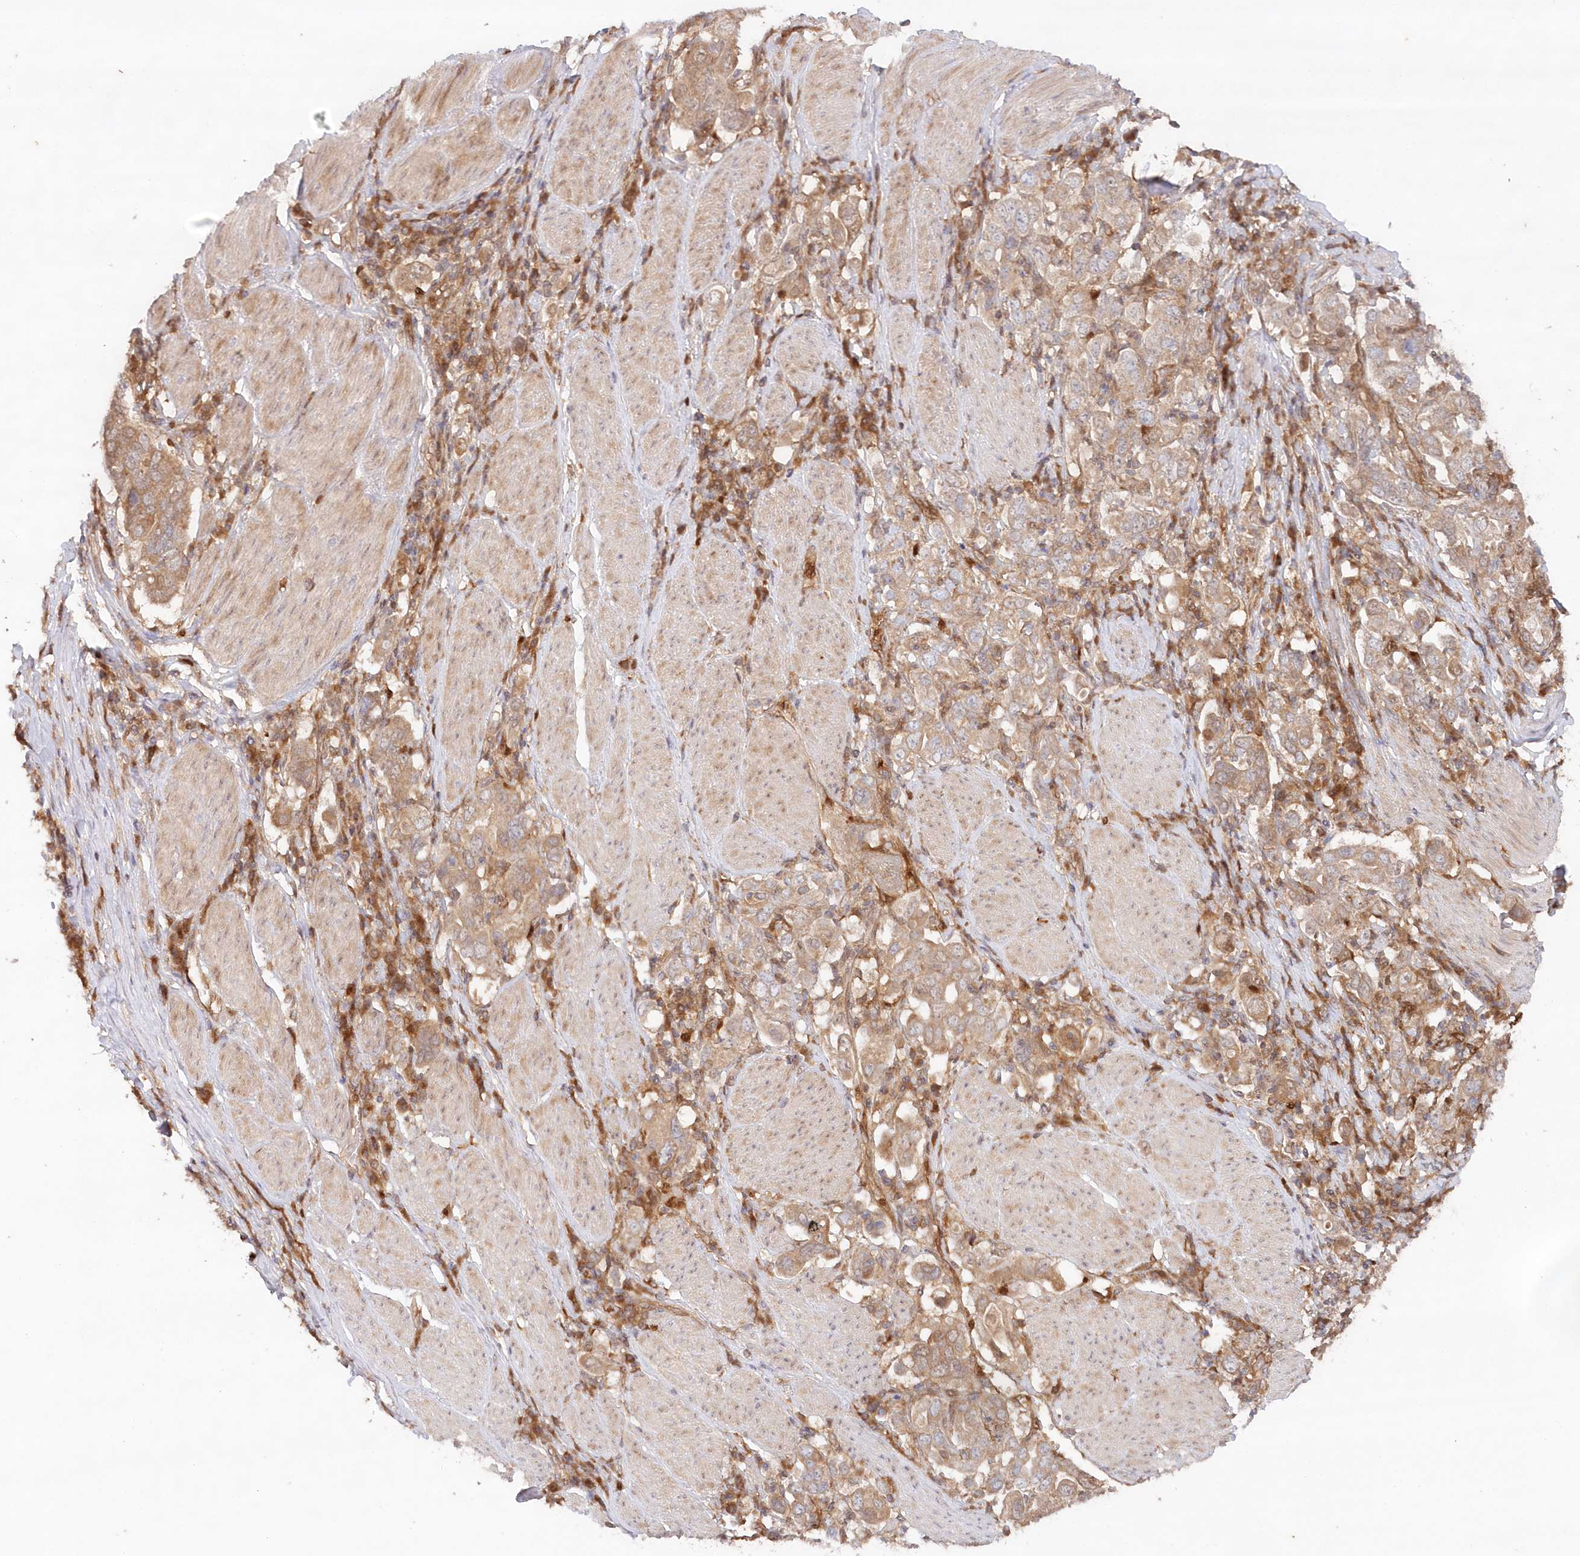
{"staining": {"intensity": "moderate", "quantity": ">75%", "location": "cytoplasmic/membranous"}, "tissue": "stomach cancer", "cell_type": "Tumor cells", "image_type": "cancer", "snomed": [{"axis": "morphology", "description": "Adenocarcinoma, NOS"}, {"axis": "topography", "description": "Stomach, upper"}], "caption": "Human stomach adenocarcinoma stained with a protein marker exhibits moderate staining in tumor cells.", "gene": "GBE1", "patient": {"sex": "male", "age": 62}}